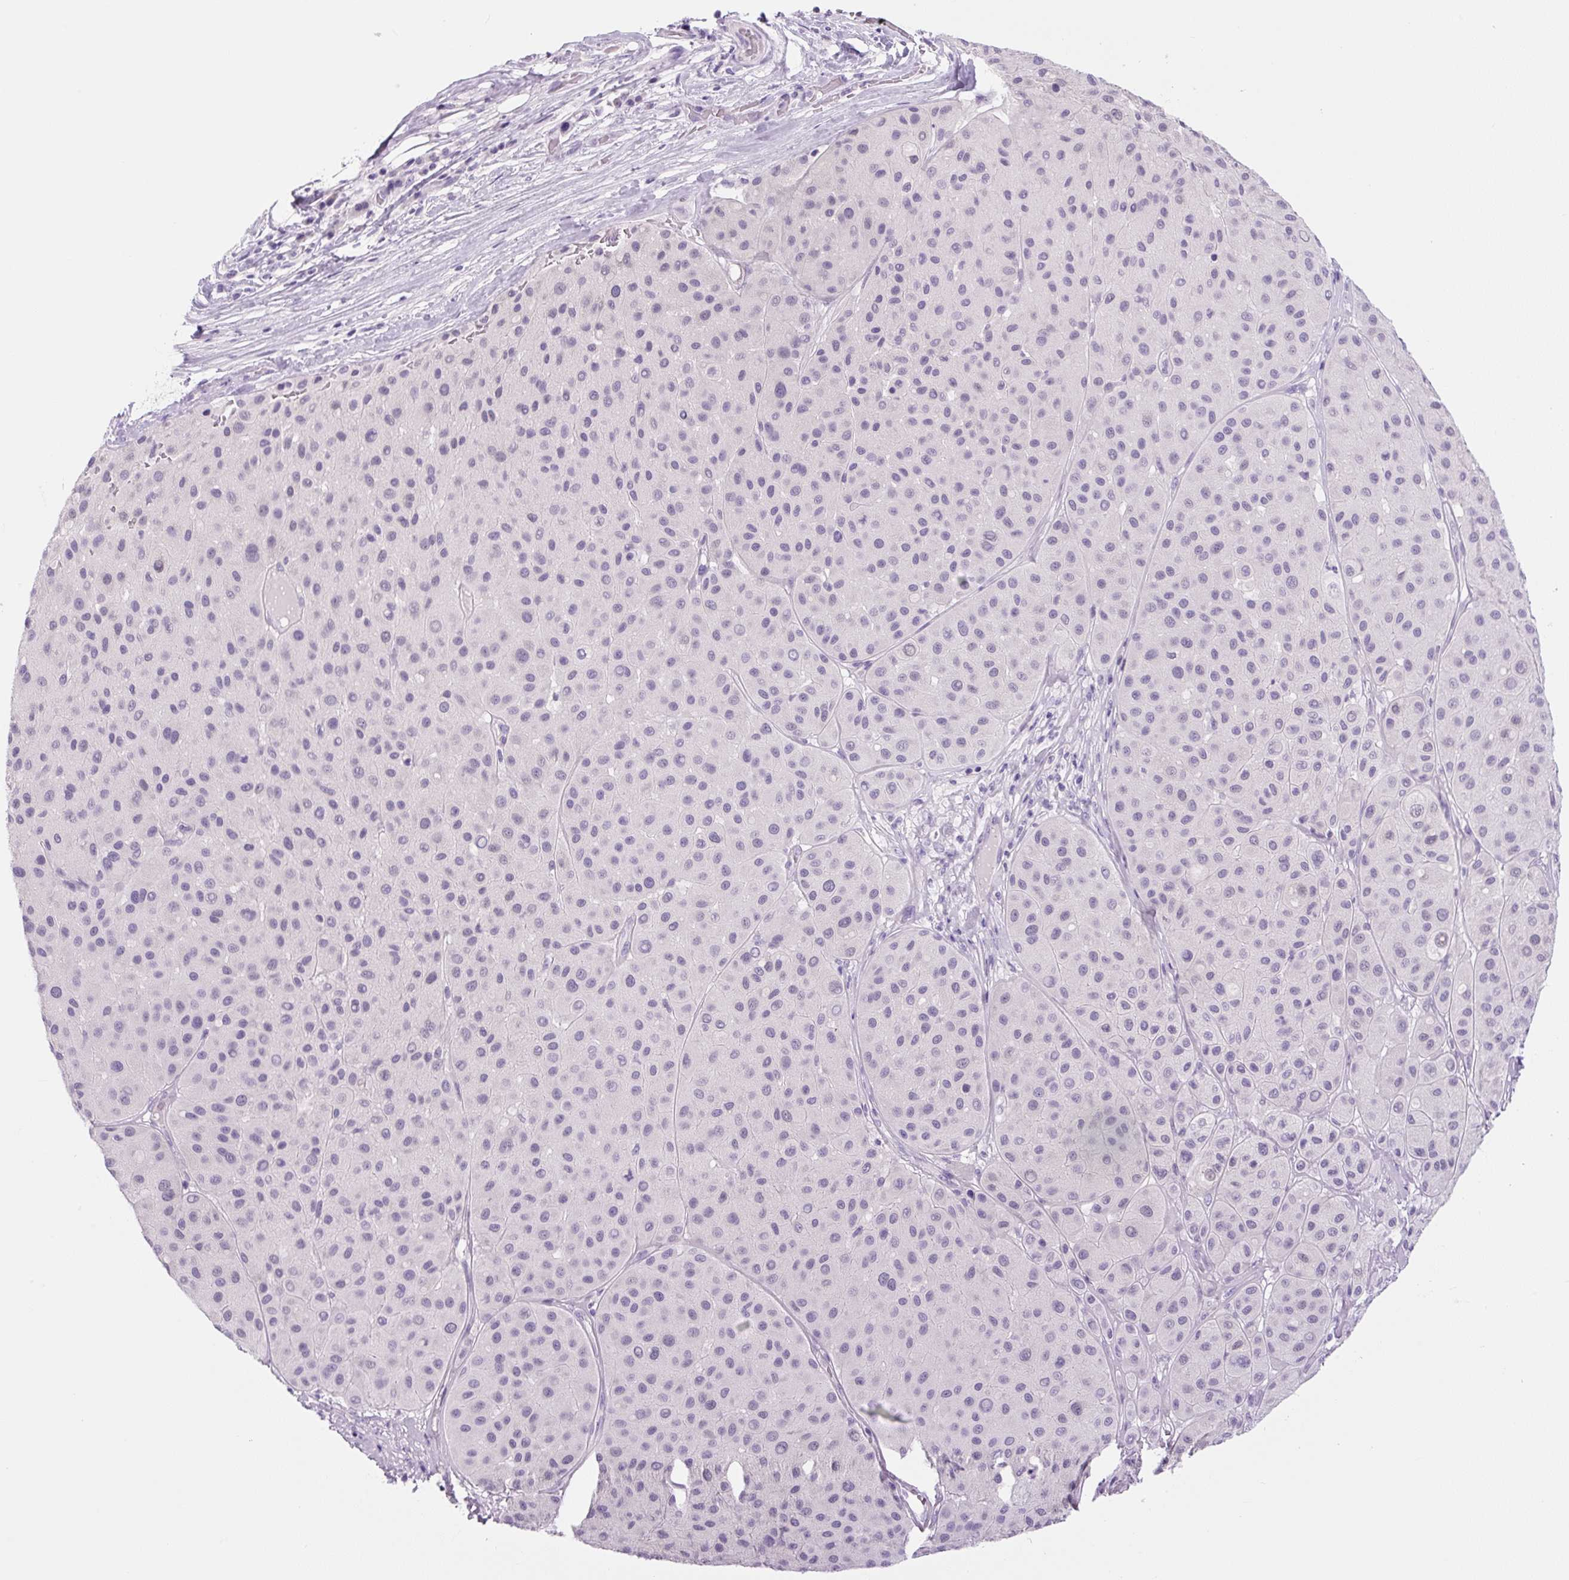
{"staining": {"intensity": "negative", "quantity": "none", "location": "none"}, "tissue": "melanoma", "cell_type": "Tumor cells", "image_type": "cancer", "snomed": [{"axis": "morphology", "description": "Malignant melanoma, Metastatic site"}, {"axis": "topography", "description": "Smooth muscle"}], "caption": "IHC of human melanoma displays no positivity in tumor cells. The staining was performed using DAB (3,3'-diaminobenzidine) to visualize the protein expression in brown, while the nuclei were stained in blue with hematoxylin (Magnification: 20x).", "gene": "COL9A2", "patient": {"sex": "male", "age": 41}}